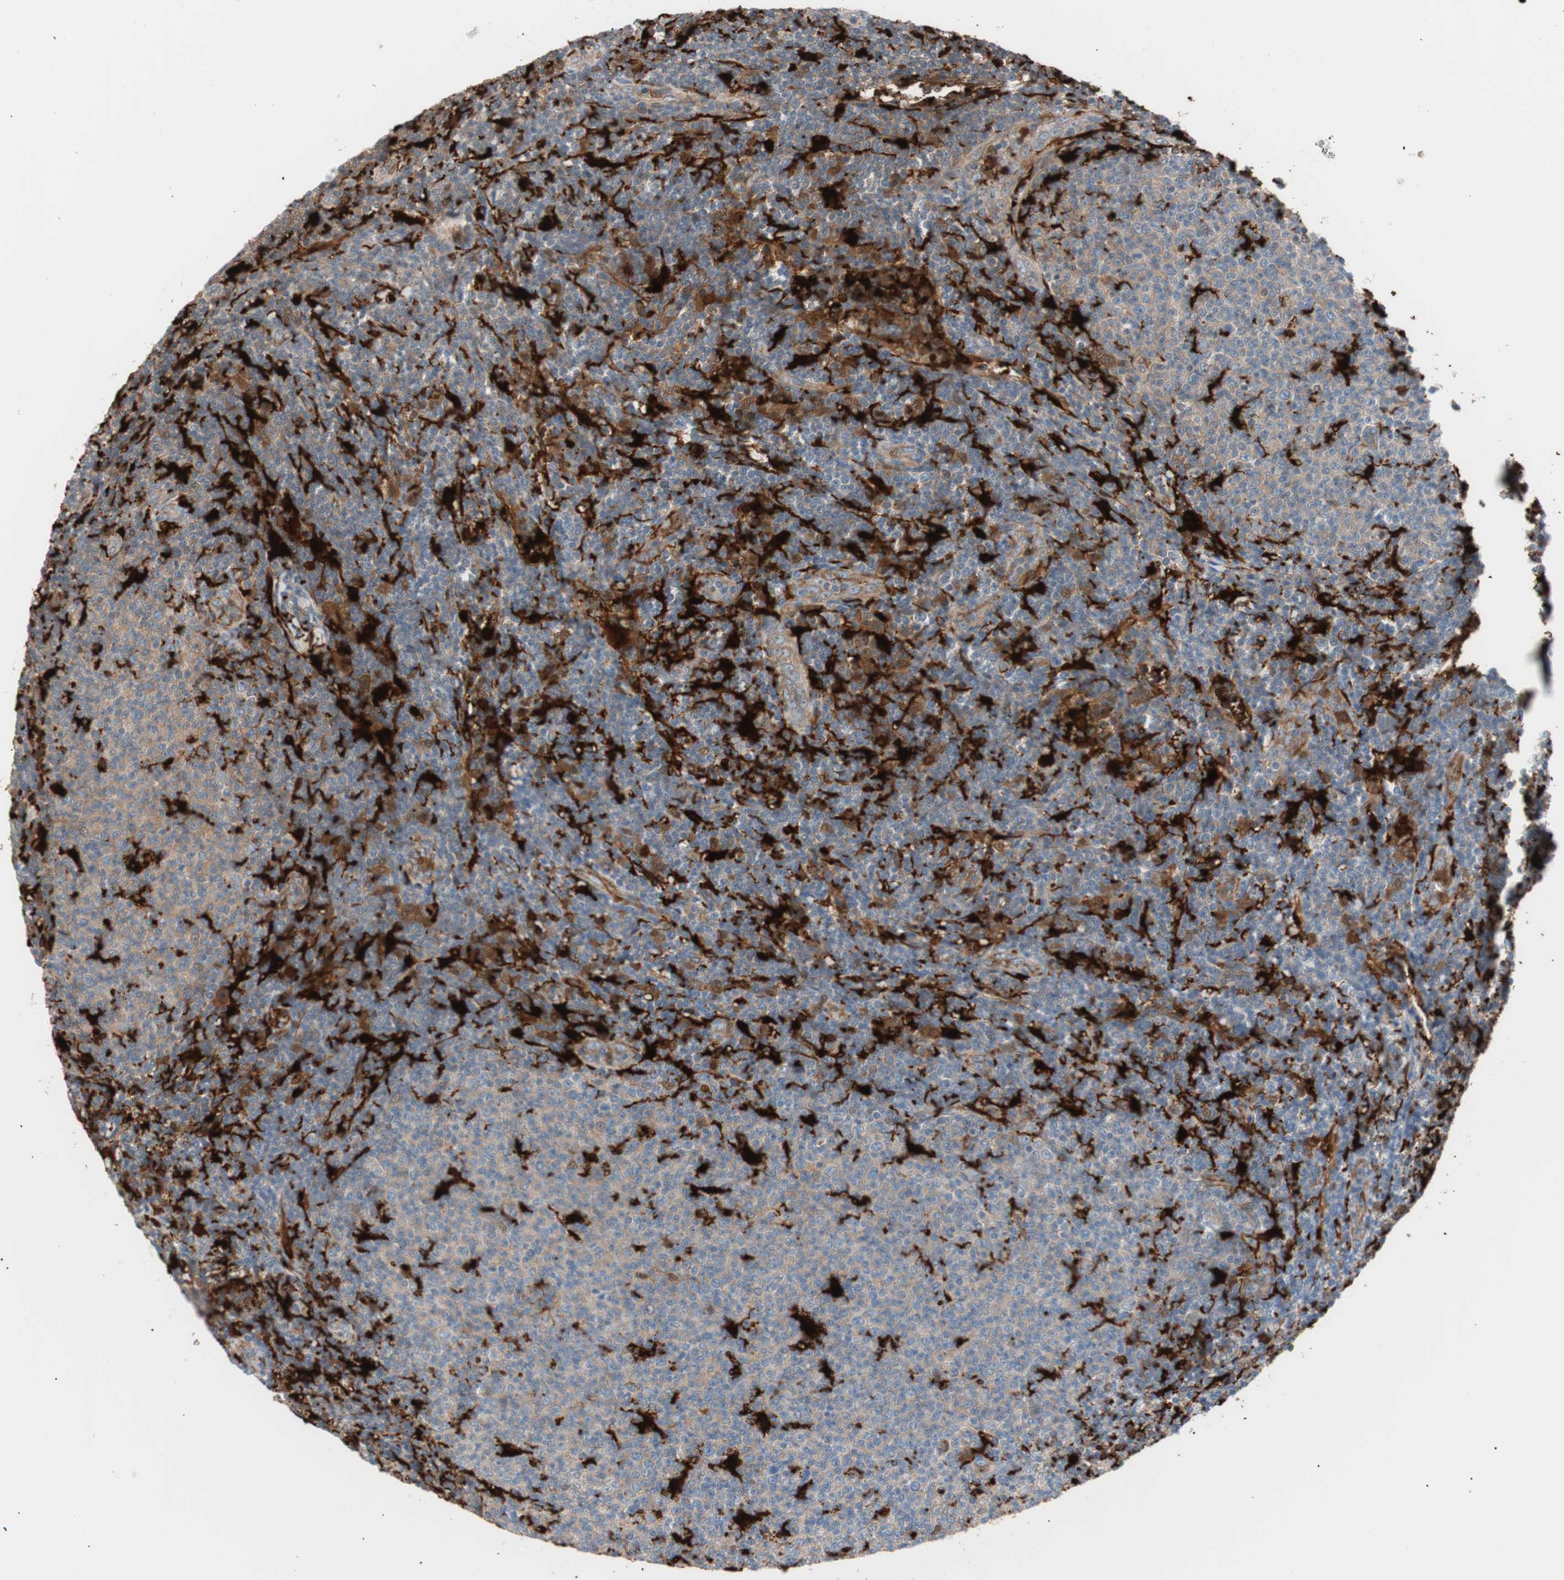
{"staining": {"intensity": "weak", "quantity": "25%-75%", "location": "cytoplasmic/membranous"}, "tissue": "lymphoma", "cell_type": "Tumor cells", "image_type": "cancer", "snomed": [{"axis": "morphology", "description": "Malignant lymphoma, non-Hodgkin's type, Low grade"}, {"axis": "topography", "description": "Lymph node"}], "caption": "Brown immunohistochemical staining in human malignant lymphoma, non-Hodgkin's type (low-grade) reveals weak cytoplasmic/membranous positivity in about 25%-75% of tumor cells.", "gene": "IL18", "patient": {"sex": "male", "age": 66}}